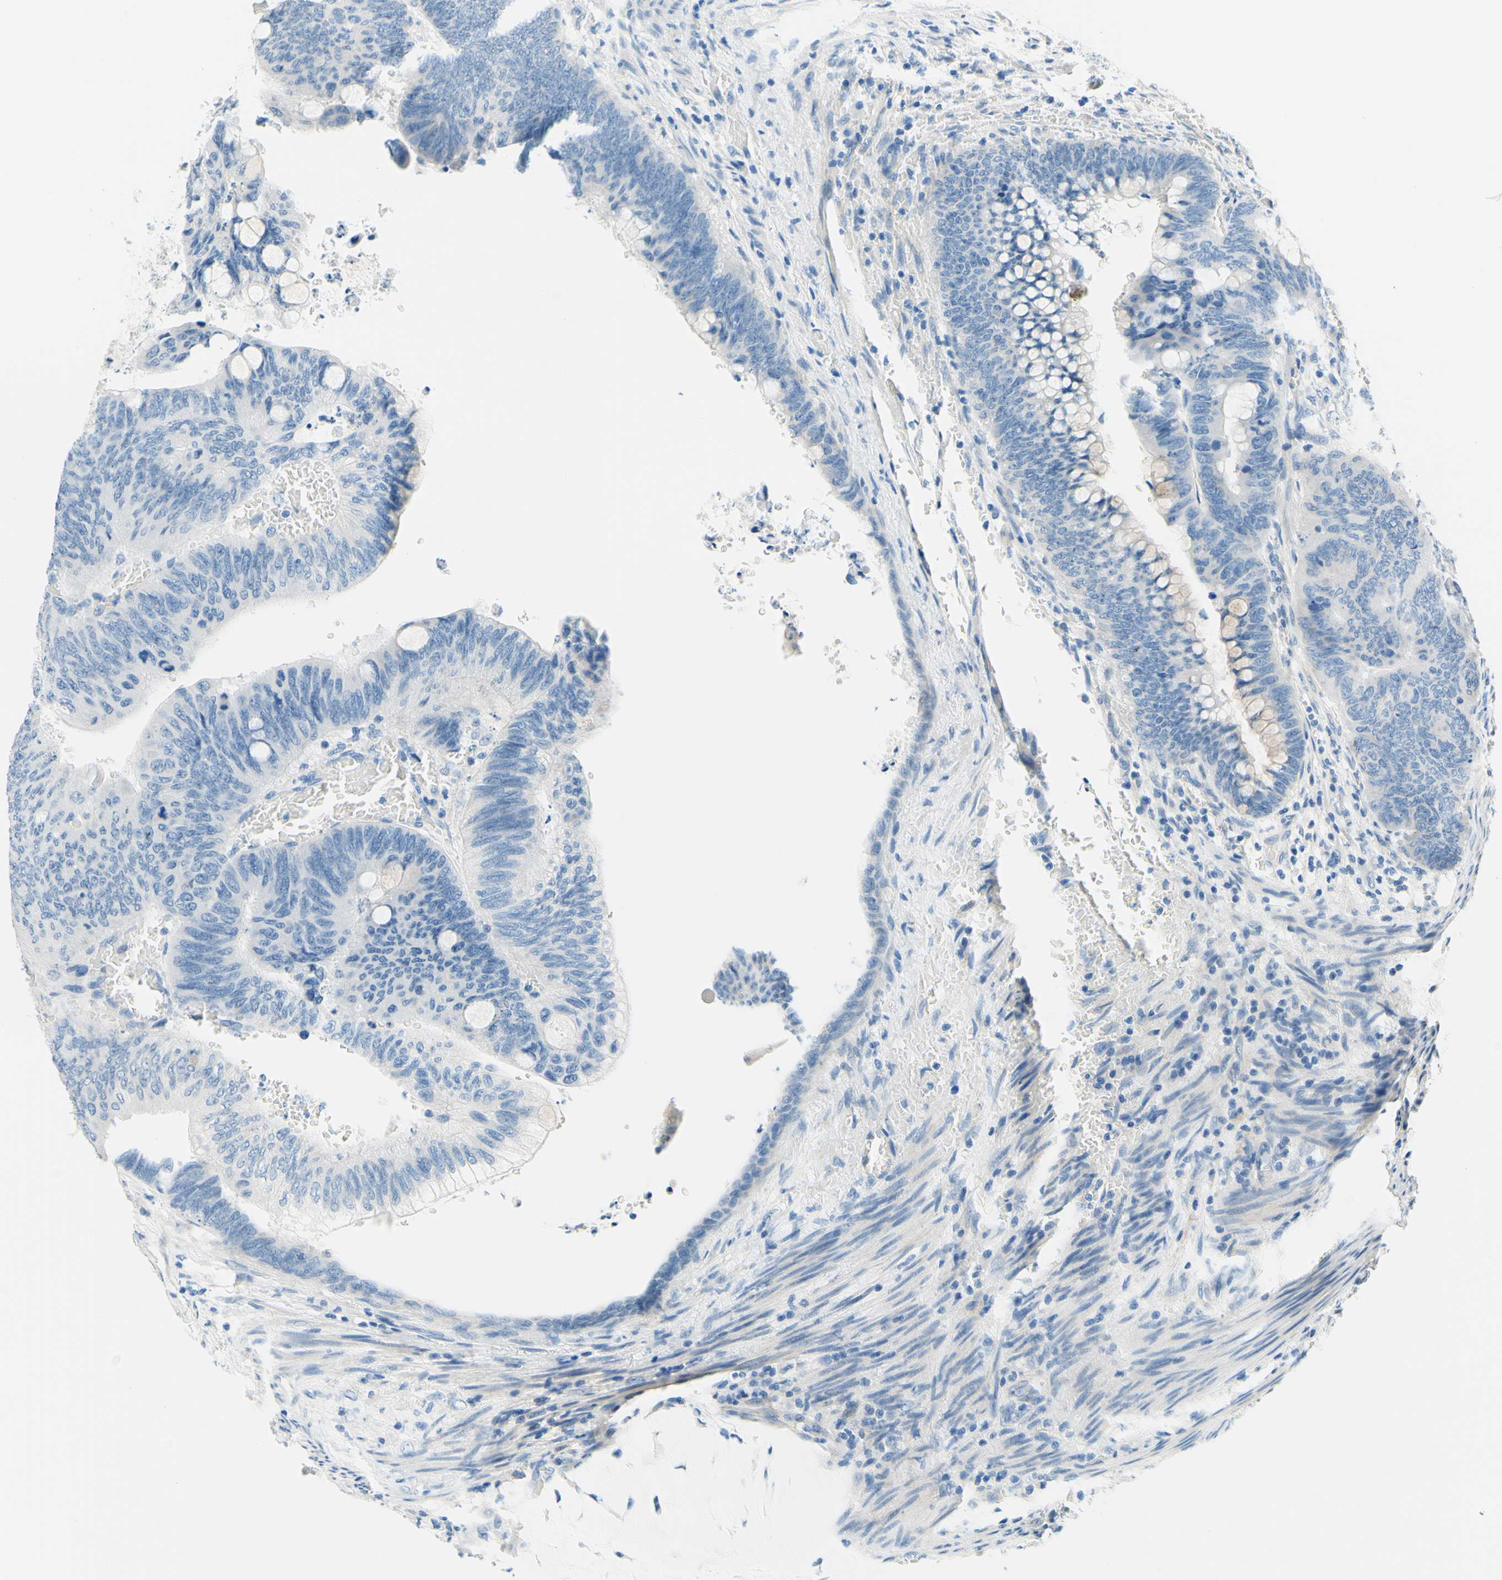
{"staining": {"intensity": "negative", "quantity": "none", "location": "none"}, "tissue": "colorectal cancer", "cell_type": "Tumor cells", "image_type": "cancer", "snomed": [{"axis": "morphology", "description": "Normal tissue, NOS"}, {"axis": "morphology", "description": "Adenocarcinoma, NOS"}, {"axis": "topography", "description": "Rectum"}, {"axis": "topography", "description": "Peripheral nerve tissue"}], "caption": "Immunohistochemistry image of neoplastic tissue: adenocarcinoma (colorectal) stained with DAB shows no significant protein staining in tumor cells. Nuclei are stained in blue.", "gene": "PASD1", "patient": {"sex": "male", "age": 92}}